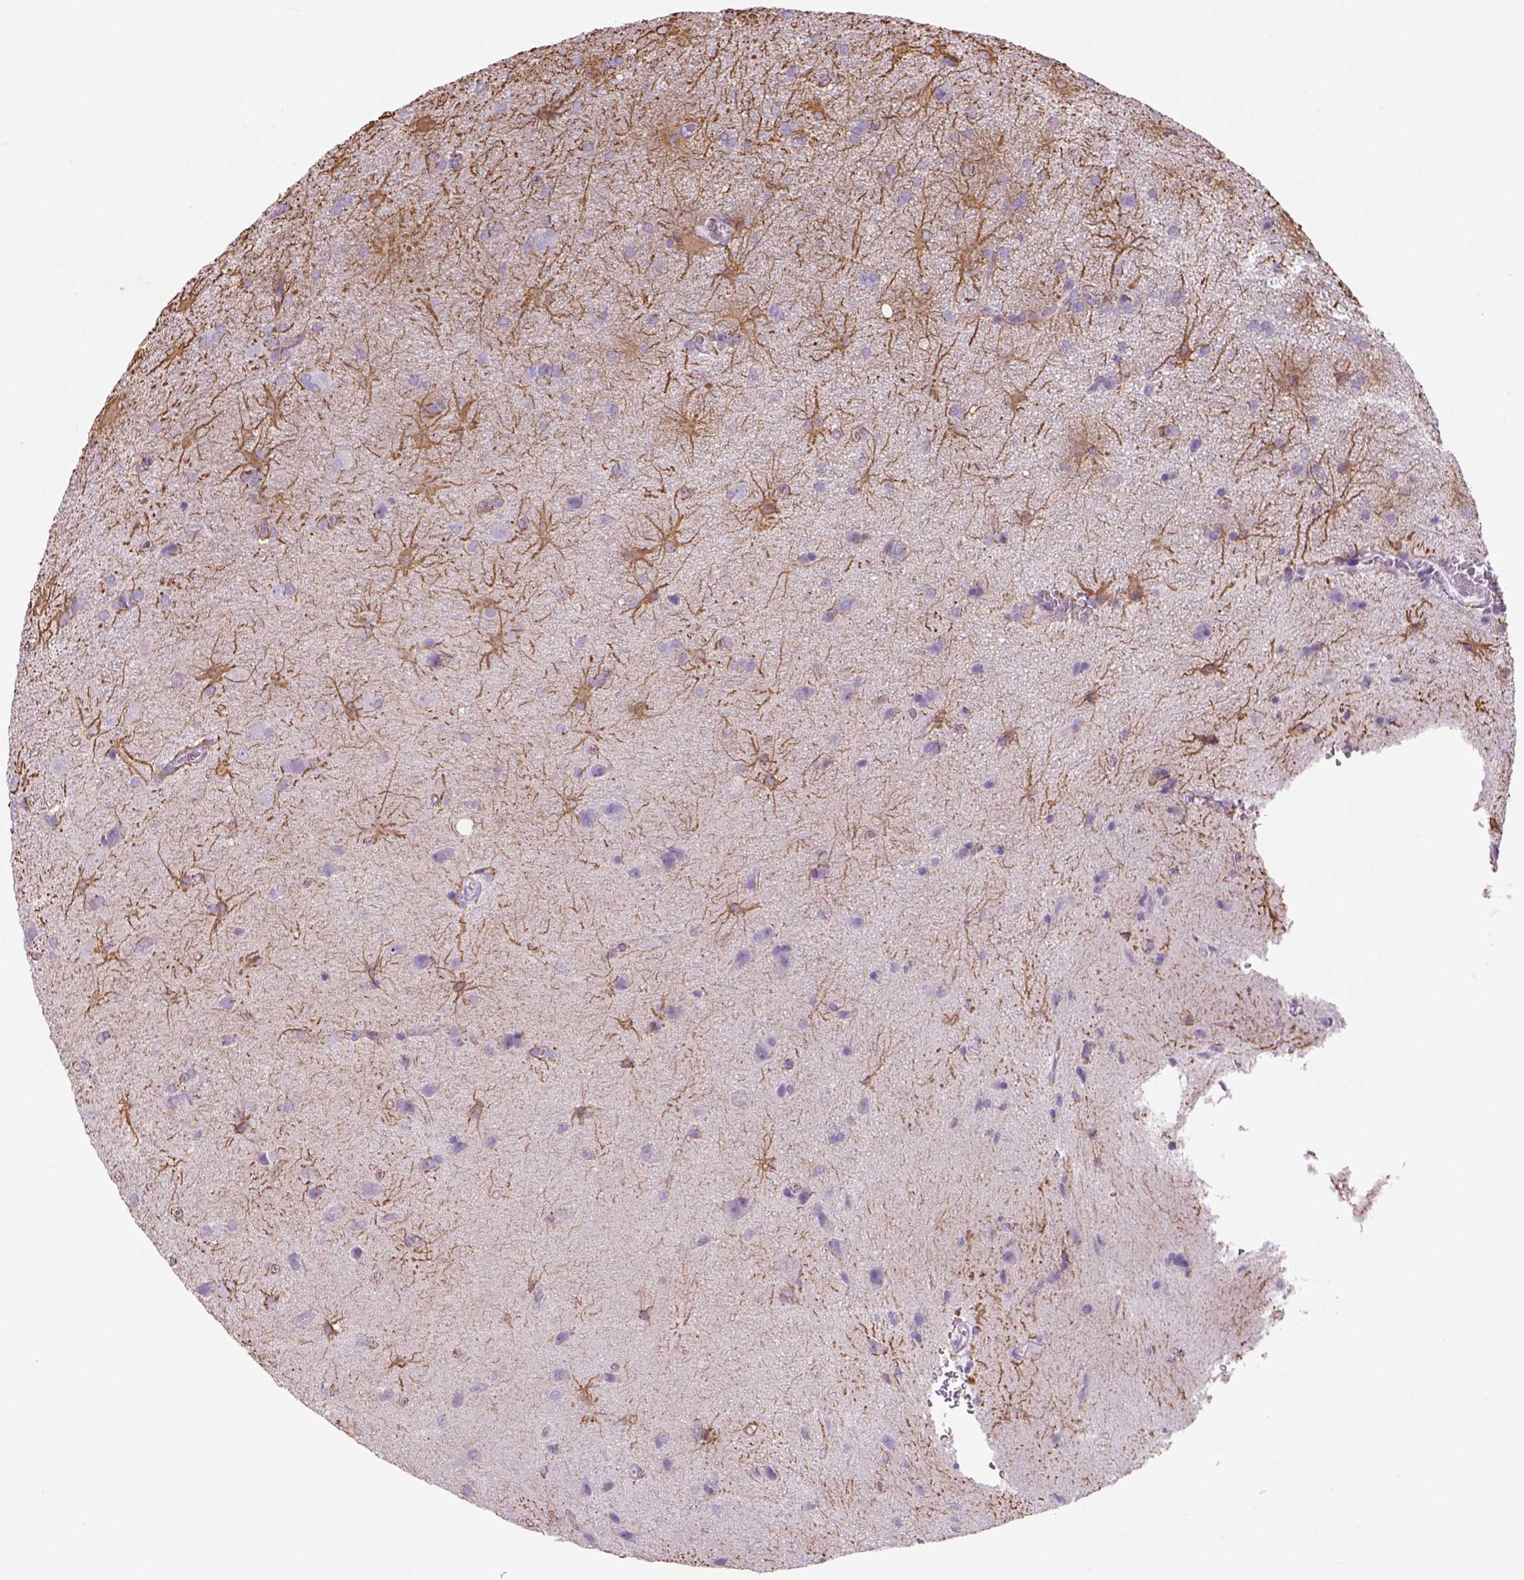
{"staining": {"intensity": "negative", "quantity": "none", "location": "none"}, "tissue": "glioma", "cell_type": "Tumor cells", "image_type": "cancer", "snomed": [{"axis": "morphology", "description": "Glioma, malignant, Low grade"}, {"axis": "topography", "description": "Brain"}], "caption": "This is an immunohistochemistry (IHC) image of glioma. There is no positivity in tumor cells.", "gene": "TENM4", "patient": {"sex": "male", "age": 58}}